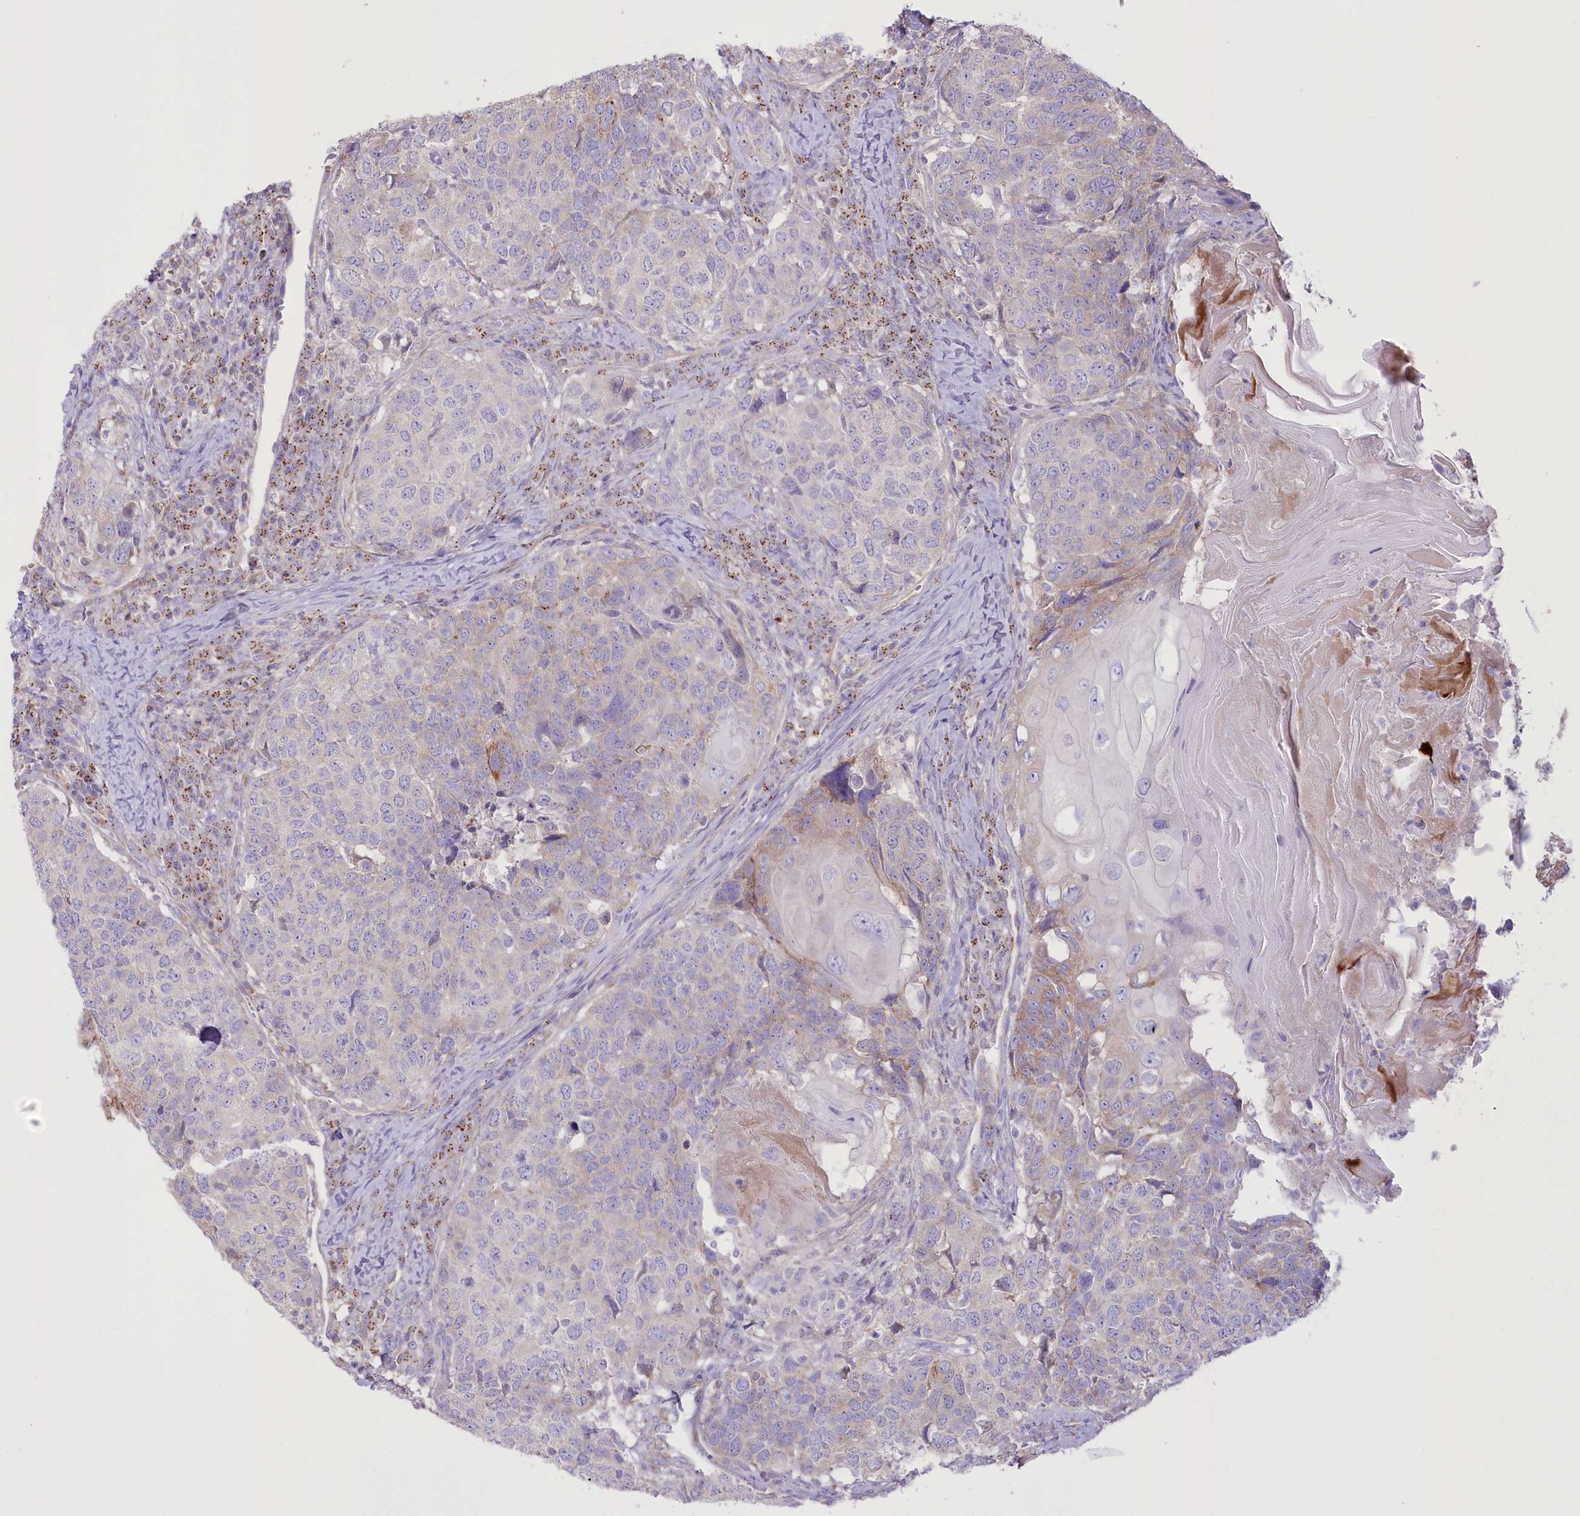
{"staining": {"intensity": "moderate", "quantity": "<25%", "location": "cytoplasmic/membranous"}, "tissue": "head and neck cancer", "cell_type": "Tumor cells", "image_type": "cancer", "snomed": [{"axis": "morphology", "description": "Squamous cell carcinoma, NOS"}, {"axis": "topography", "description": "Head-Neck"}], "caption": "Immunohistochemical staining of human head and neck squamous cell carcinoma displays moderate cytoplasmic/membranous protein expression in about <25% of tumor cells.", "gene": "FAM216A", "patient": {"sex": "male", "age": 66}}